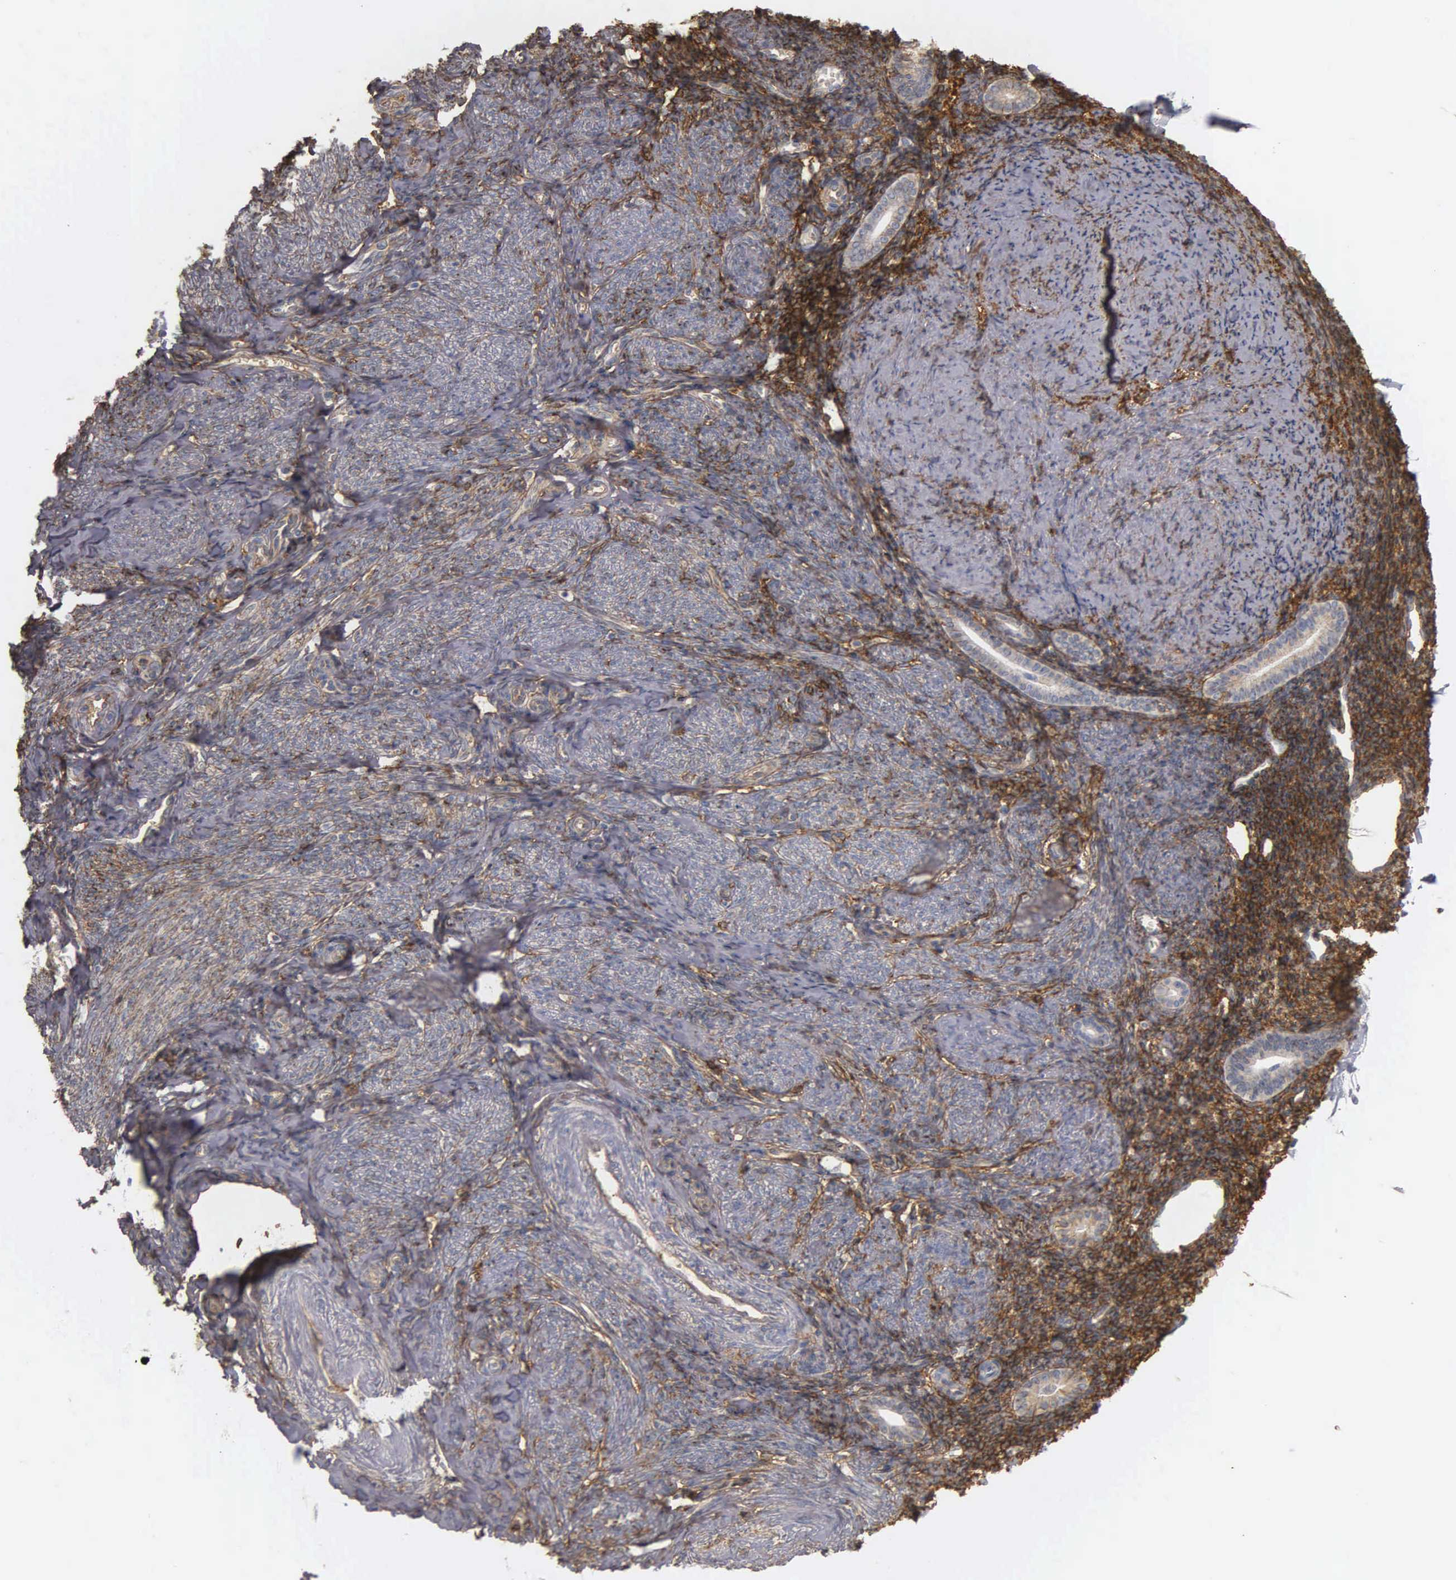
{"staining": {"intensity": "strong", "quantity": ">75%", "location": "cytoplasmic/membranous"}, "tissue": "endometrium", "cell_type": "Cells in endometrial stroma", "image_type": "normal", "snomed": [{"axis": "morphology", "description": "Normal tissue, NOS"}, {"axis": "morphology", "description": "Neoplasm, benign, NOS"}, {"axis": "topography", "description": "Uterus"}], "caption": "IHC micrograph of unremarkable endometrium stained for a protein (brown), which shows high levels of strong cytoplasmic/membranous expression in approximately >75% of cells in endometrial stroma.", "gene": "CD99", "patient": {"sex": "female", "age": 55}}